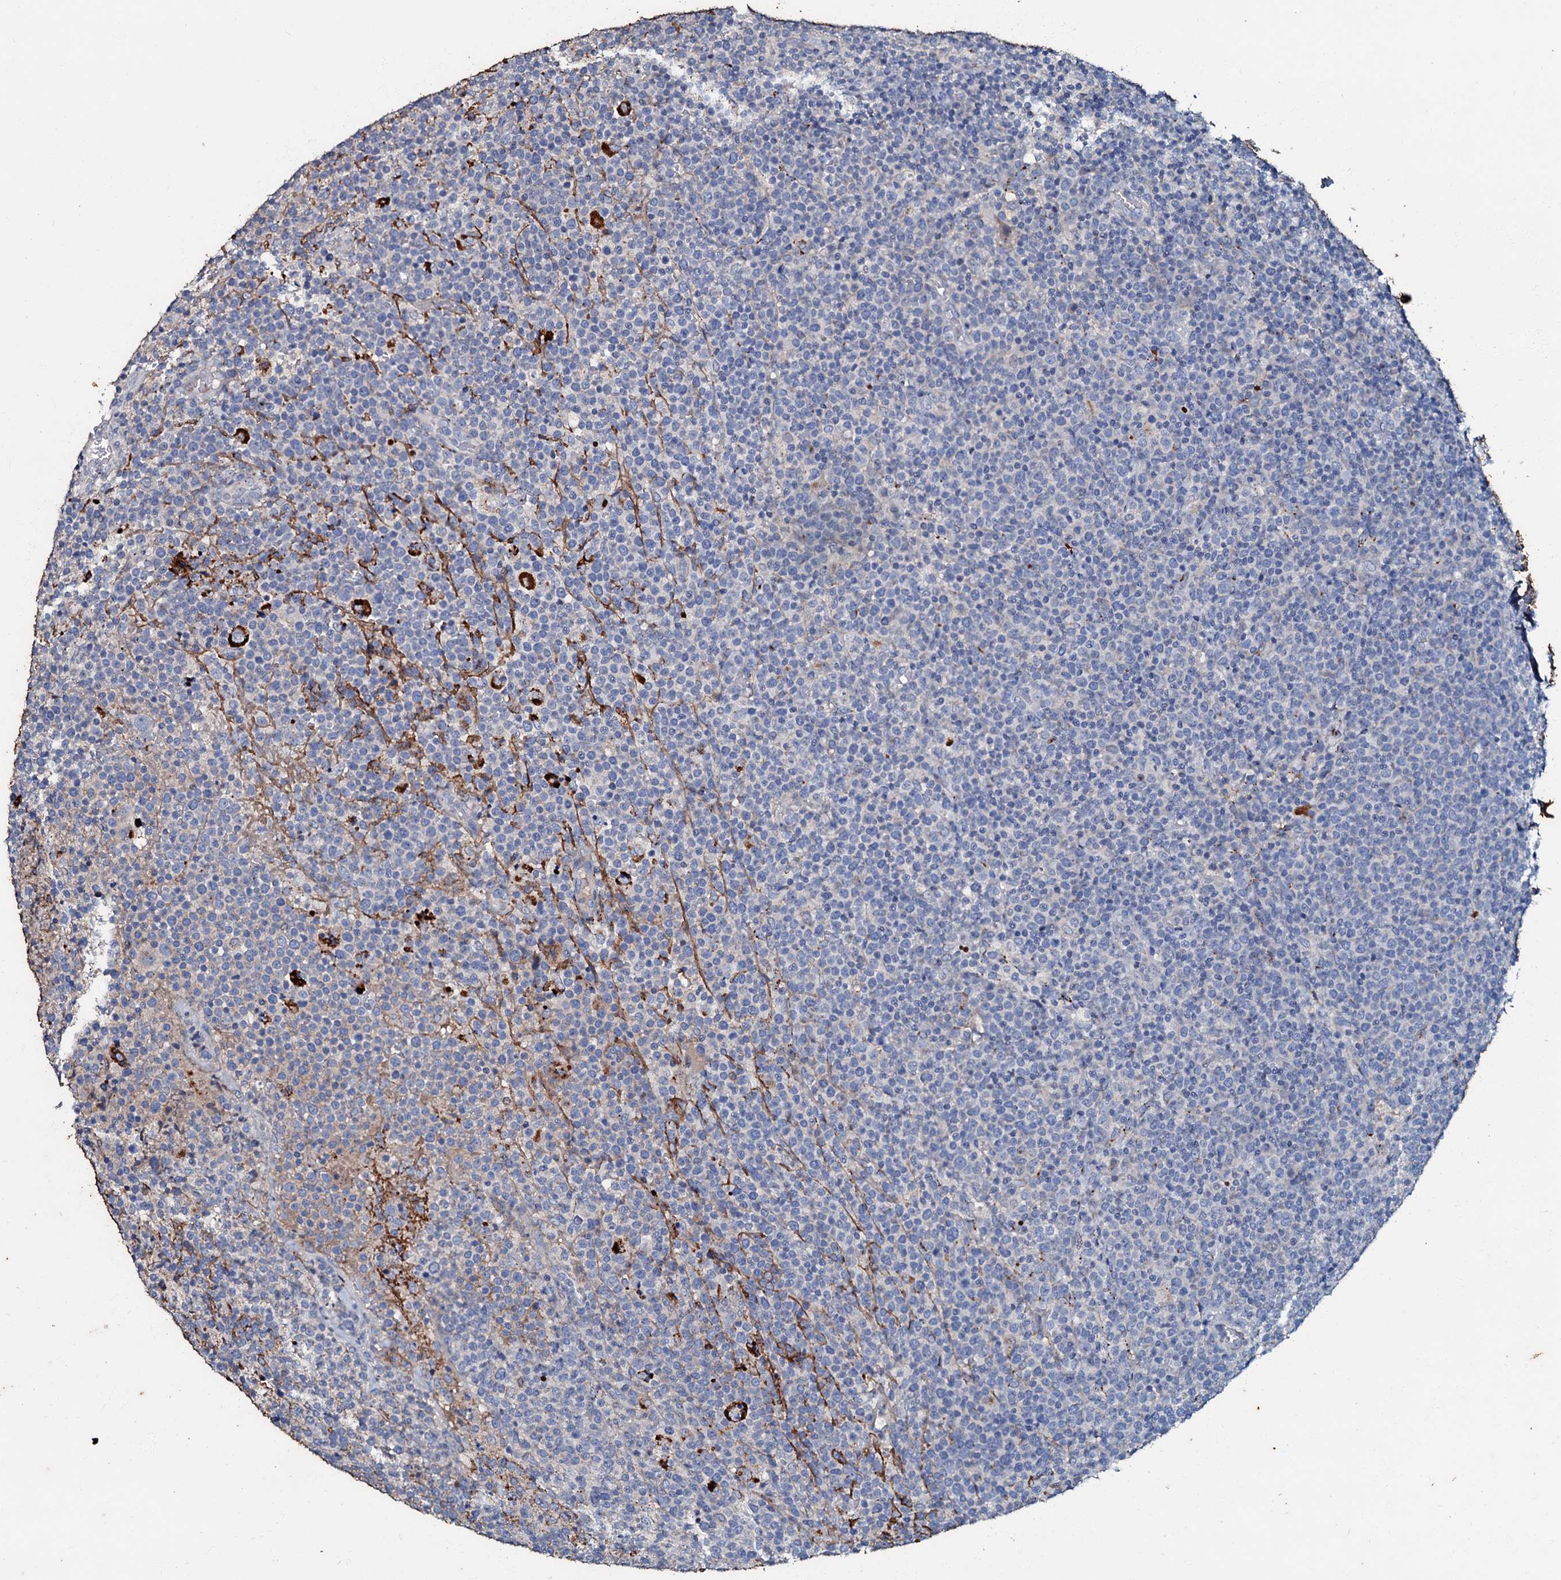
{"staining": {"intensity": "negative", "quantity": "none", "location": "none"}, "tissue": "lymphoma", "cell_type": "Tumor cells", "image_type": "cancer", "snomed": [{"axis": "morphology", "description": "Malignant lymphoma, non-Hodgkin's type, High grade"}, {"axis": "topography", "description": "Lymph node"}], "caption": "IHC photomicrograph of human lymphoma stained for a protein (brown), which exhibits no expression in tumor cells.", "gene": "MANSC4", "patient": {"sex": "male", "age": 61}}